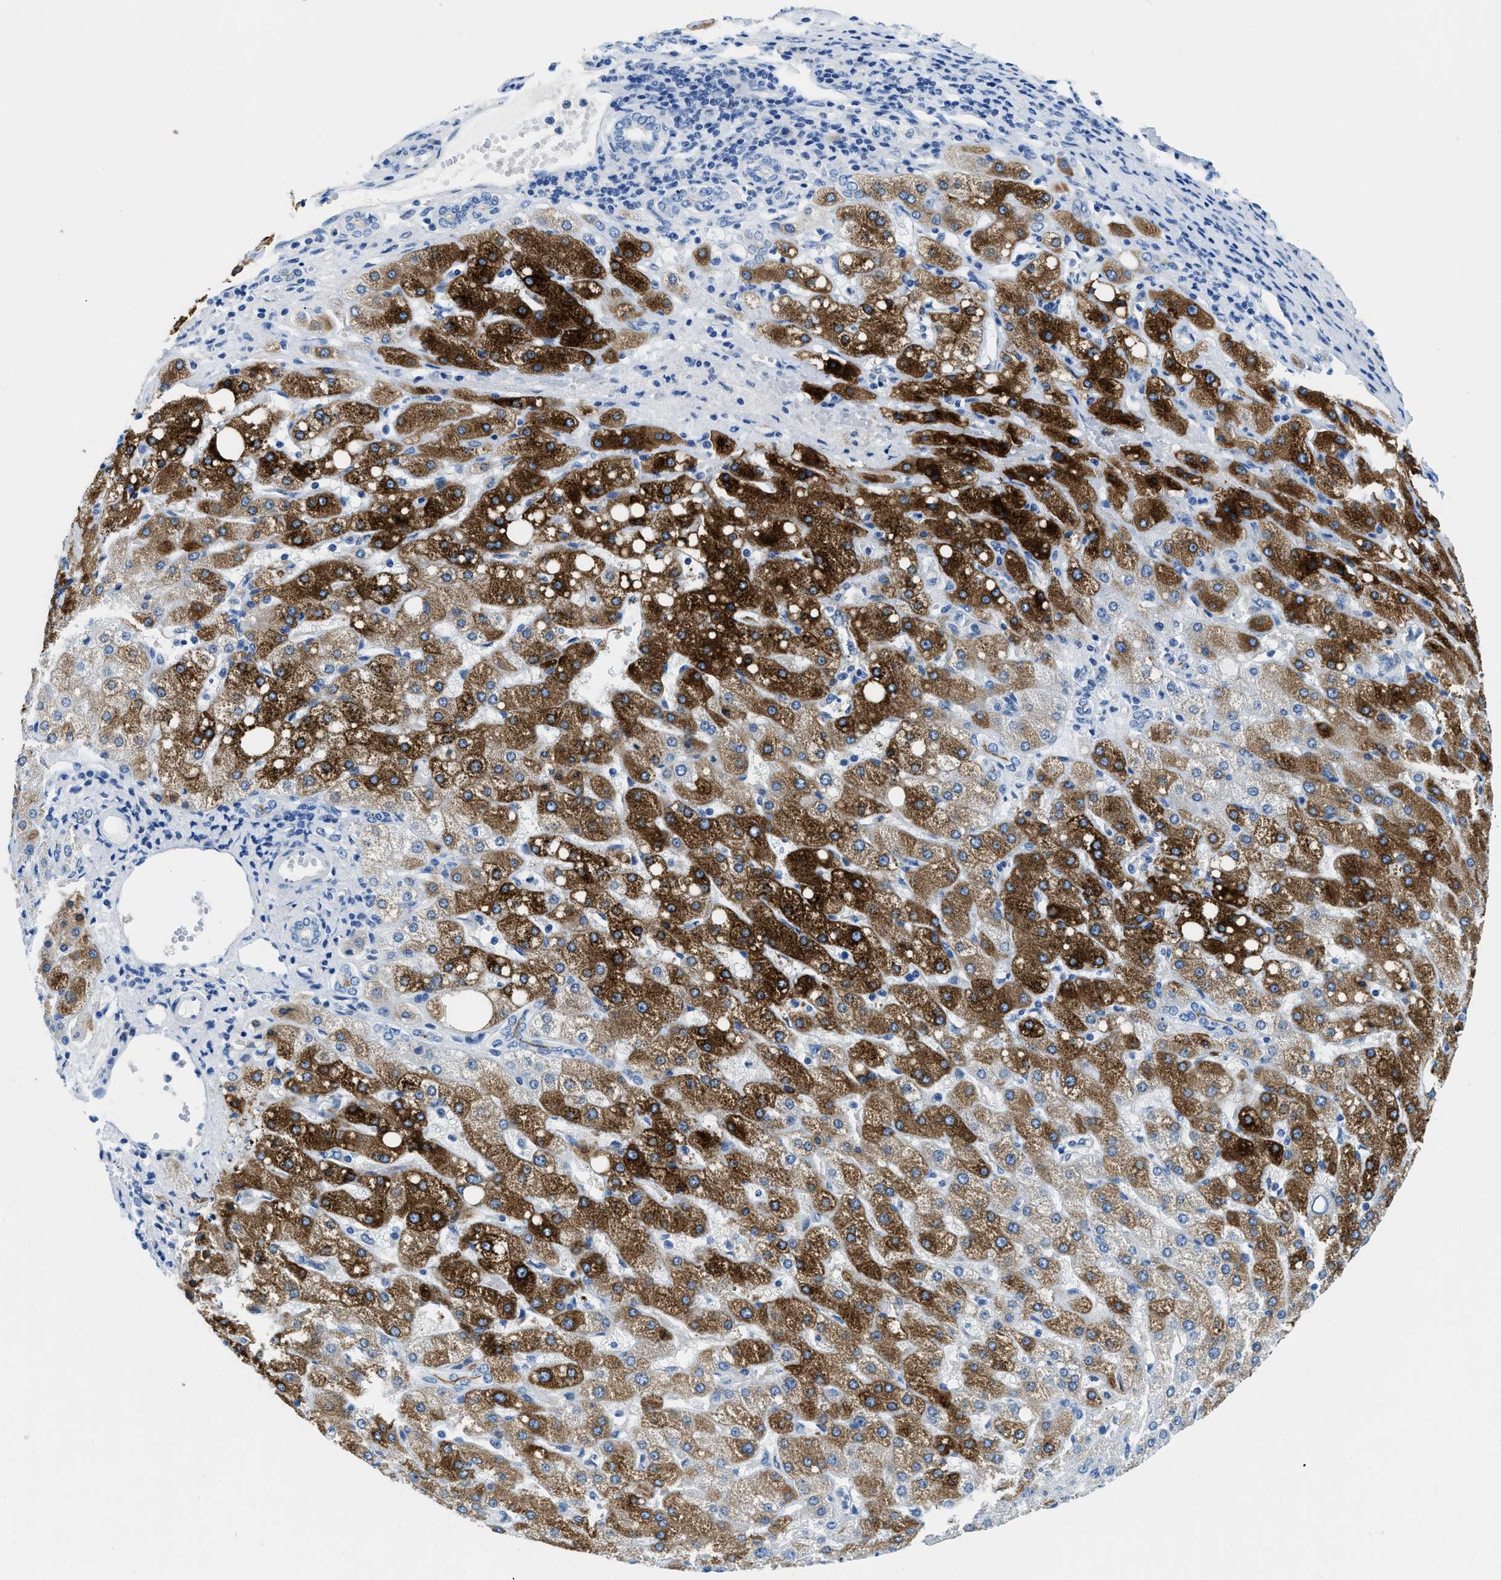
{"staining": {"intensity": "strong", "quantity": ">75%", "location": "cytoplasmic/membranous"}, "tissue": "liver cancer", "cell_type": "Tumor cells", "image_type": "cancer", "snomed": [{"axis": "morphology", "description": "Carcinoma, Hepatocellular, NOS"}, {"axis": "topography", "description": "Liver"}], "caption": "Strong cytoplasmic/membranous staining is identified in approximately >75% of tumor cells in liver cancer (hepatocellular carcinoma).", "gene": "MBL2", "patient": {"sex": "male", "age": 80}}